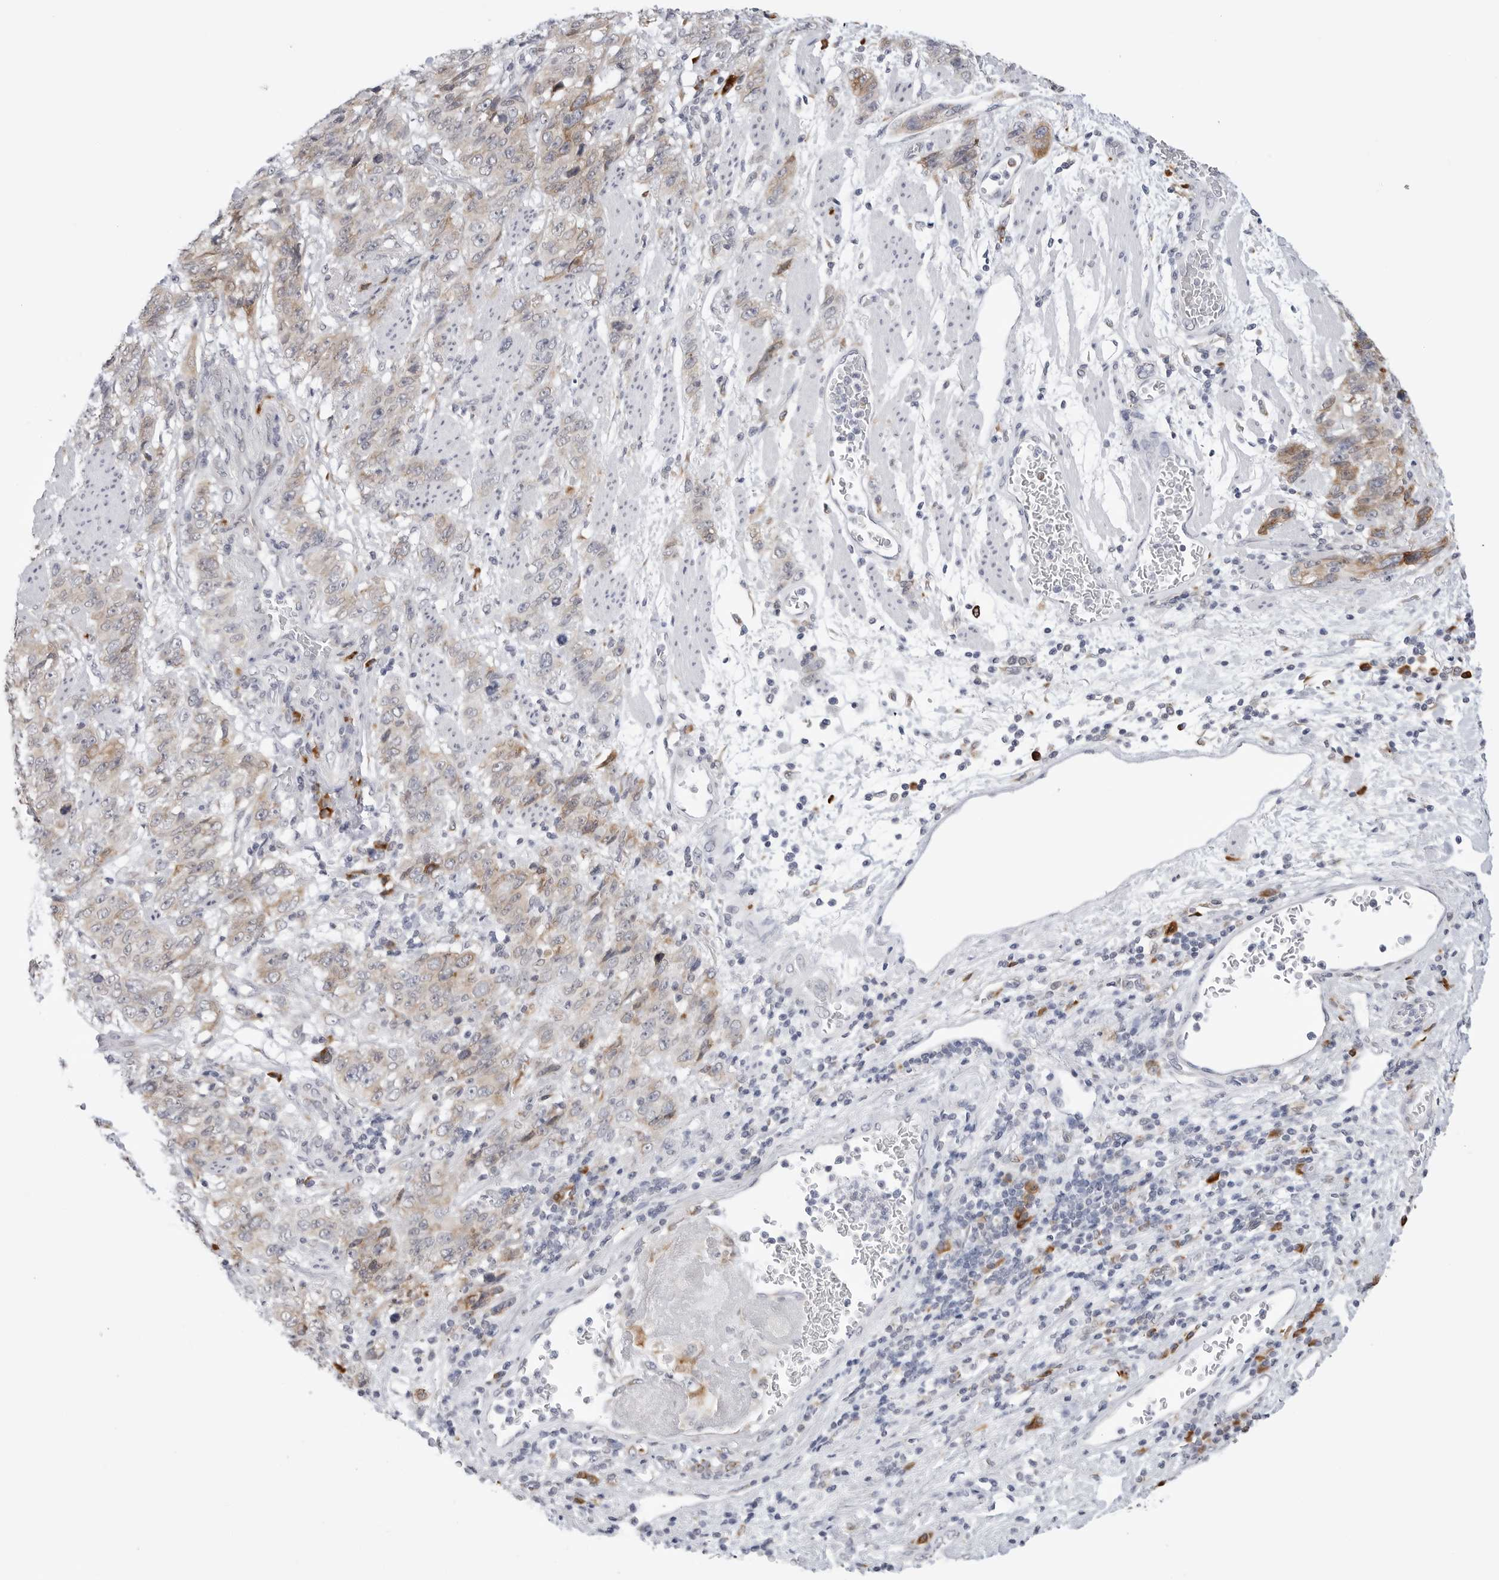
{"staining": {"intensity": "moderate", "quantity": ">75%", "location": "cytoplasmic/membranous"}, "tissue": "stomach cancer", "cell_type": "Tumor cells", "image_type": "cancer", "snomed": [{"axis": "morphology", "description": "Adenocarcinoma, NOS"}, {"axis": "topography", "description": "Stomach"}], "caption": "This histopathology image shows stomach adenocarcinoma stained with IHC to label a protein in brown. The cytoplasmic/membranous of tumor cells show moderate positivity for the protein. Nuclei are counter-stained blue.", "gene": "RPN1", "patient": {"sex": "male", "age": 48}}